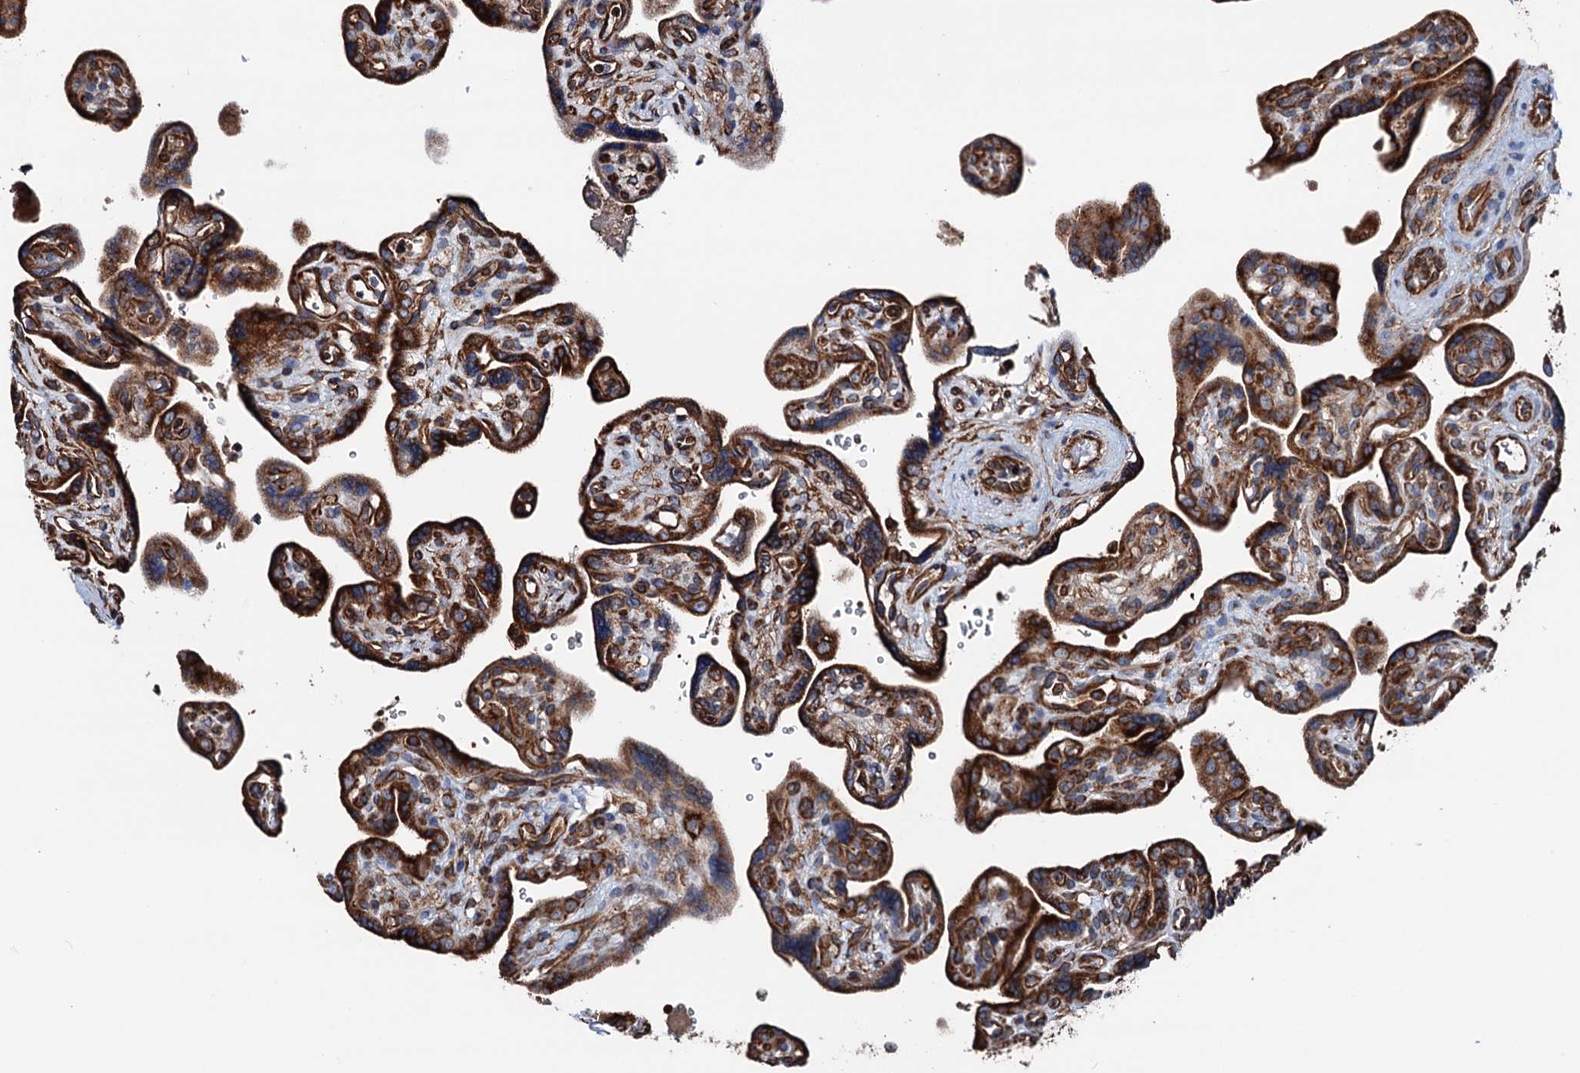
{"staining": {"intensity": "strong", "quantity": ">75%", "location": "cytoplasmic/membranous"}, "tissue": "placenta", "cell_type": "Trophoblastic cells", "image_type": "normal", "snomed": [{"axis": "morphology", "description": "Normal tissue, NOS"}, {"axis": "topography", "description": "Placenta"}], "caption": "DAB immunohistochemical staining of benign placenta displays strong cytoplasmic/membranous protein expression in approximately >75% of trophoblastic cells. (DAB = brown stain, brightfield microscopy at high magnification).", "gene": "ERP29", "patient": {"sex": "female", "age": 39}}